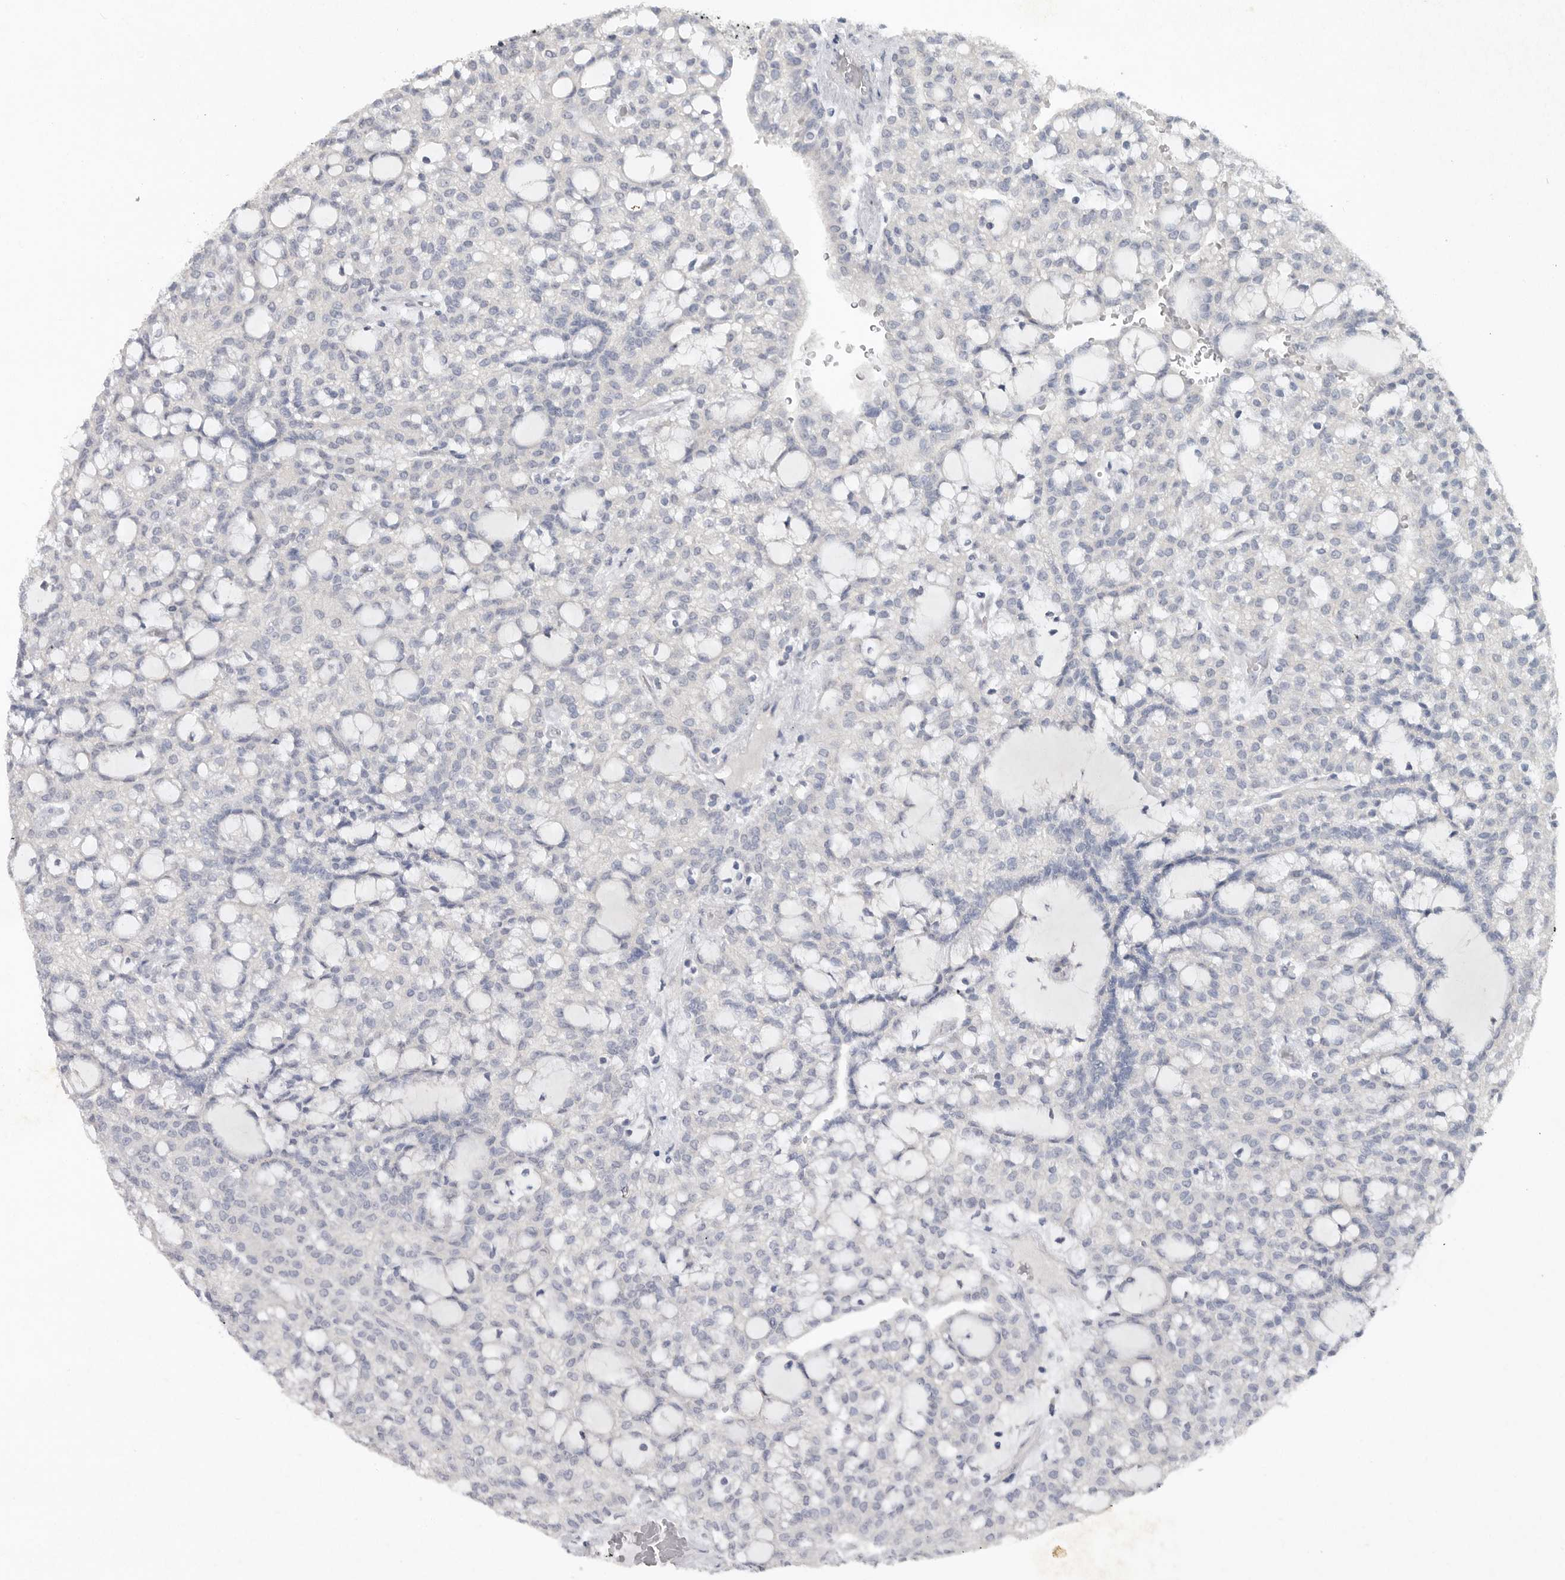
{"staining": {"intensity": "negative", "quantity": "none", "location": "none"}, "tissue": "renal cancer", "cell_type": "Tumor cells", "image_type": "cancer", "snomed": [{"axis": "morphology", "description": "Adenocarcinoma, NOS"}, {"axis": "topography", "description": "Kidney"}], "caption": "DAB (3,3'-diaminobenzidine) immunohistochemical staining of human renal cancer (adenocarcinoma) reveals no significant staining in tumor cells. (Stains: DAB (3,3'-diaminobenzidine) immunohistochemistry (IHC) with hematoxylin counter stain, Microscopy: brightfield microscopy at high magnification).", "gene": "REG4", "patient": {"sex": "male", "age": 63}}